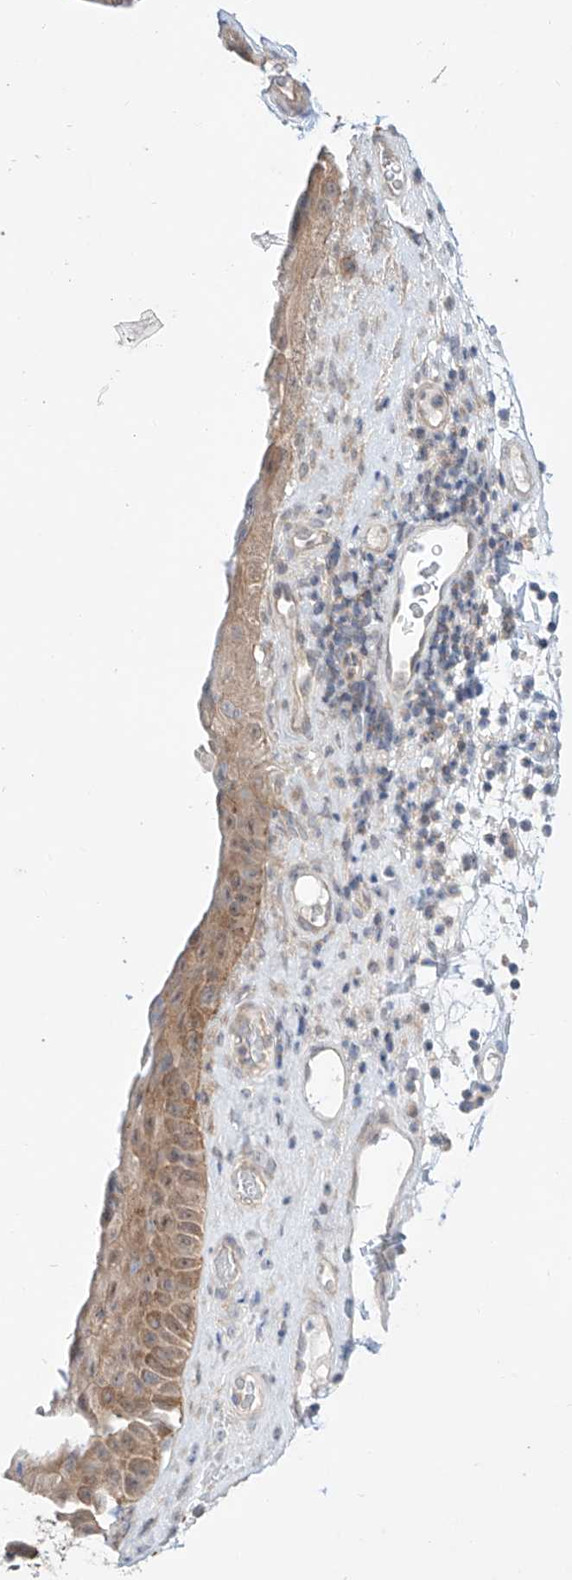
{"staining": {"intensity": "moderate", "quantity": "25%-75%", "location": "cytoplasmic/membranous"}, "tissue": "nasopharynx", "cell_type": "Respiratory epithelial cells", "image_type": "normal", "snomed": [{"axis": "morphology", "description": "Normal tissue, NOS"}, {"axis": "topography", "description": "Nasopharynx"}], "caption": "DAB immunohistochemical staining of unremarkable nasopharynx reveals moderate cytoplasmic/membranous protein positivity in about 25%-75% of respiratory epithelial cells. (Brightfield microscopy of DAB IHC at high magnification).", "gene": "TSR2", "patient": {"sex": "male", "age": 64}}